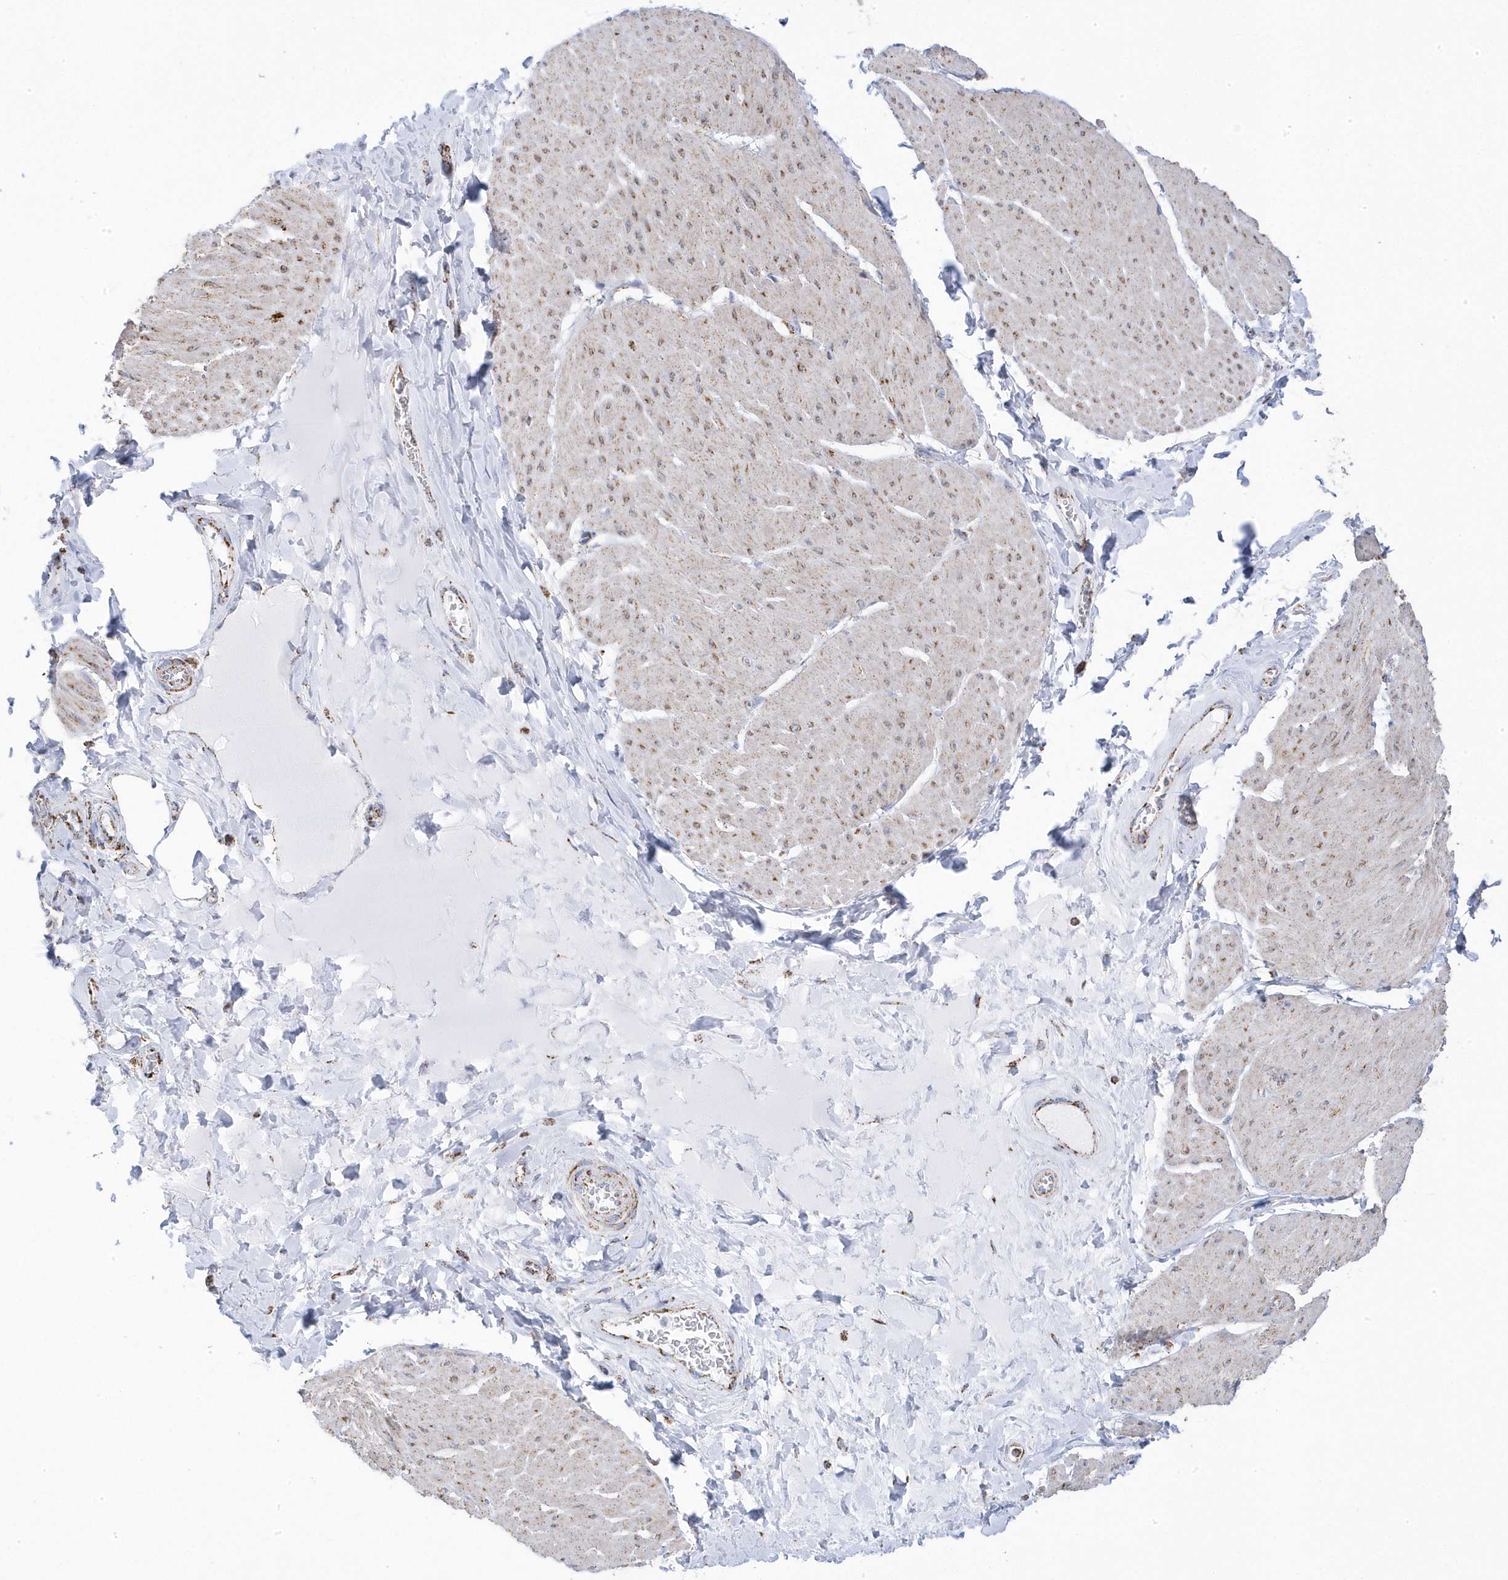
{"staining": {"intensity": "weak", "quantity": "25%-75%", "location": "cytoplasmic/membranous"}, "tissue": "smooth muscle", "cell_type": "Smooth muscle cells", "image_type": "normal", "snomed": [{"axis": "morphology", "description": "Urothelial carcinoma, High grade"}, {"axis": "topography", "description": "Urinary bladder"}], "caption": "Human smooth muscle stained for a protein (brown) exhibits weak cytoplasmic/membranous positive staining in approximately 25%-75% of smooth muscle cells.", "gene": "GTPBP8", "patient": {"sex": "male", "age": 46}}